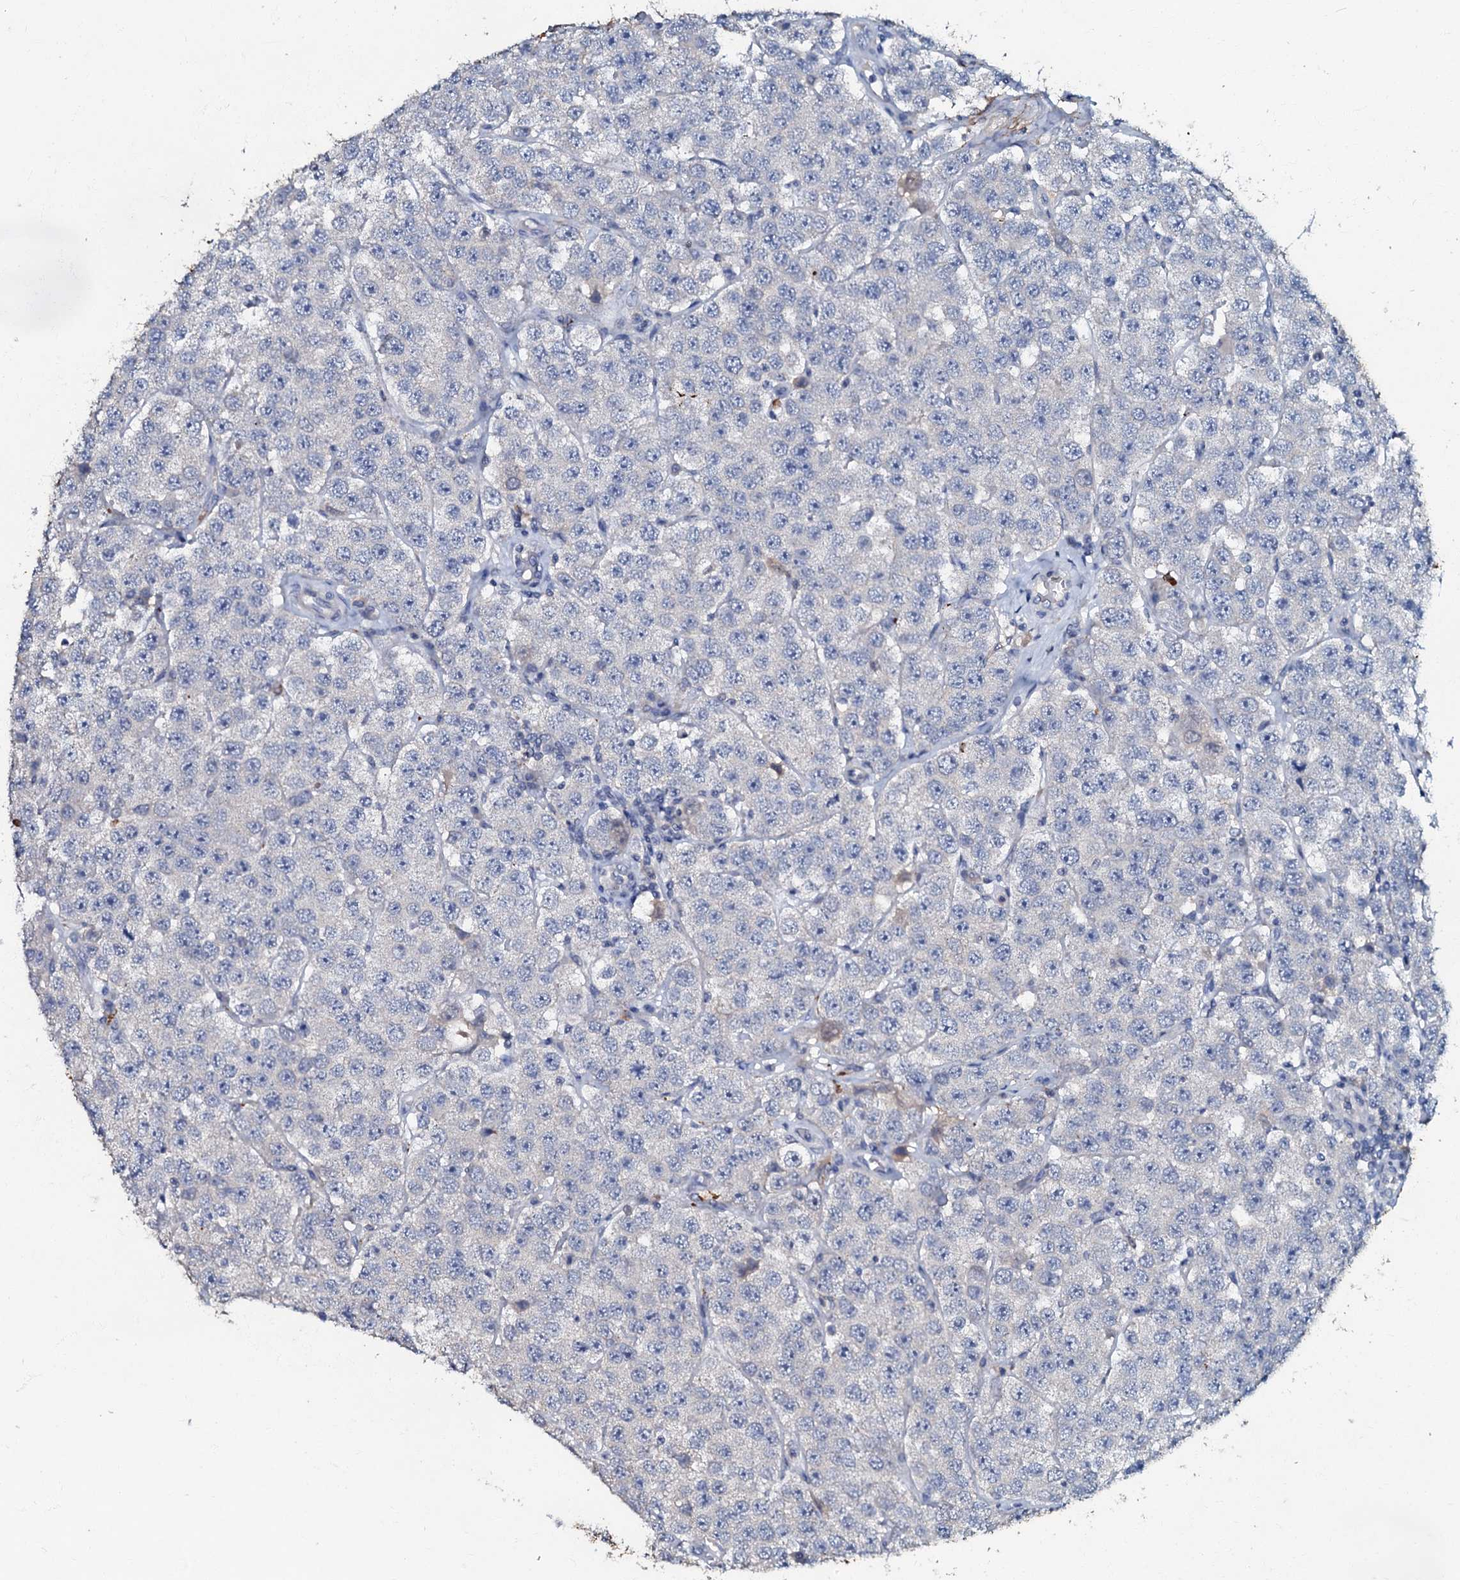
{"staining": {"intensity": "negative", "quantity": "none", "location": "none"}, "tissue": "testis cancer", "cell_type": "Tumor cells", "image_type": "cancer", "snomed": [{"axis": "morphology", "description": "Seminoma, NOS"}, {"axis": "topography", "description": "Testis"}], "caption": "DAB (3,3'-diaminobenzidine) immunohistochemical staining of human testis seminoma exhibits no significant staining in tumor cells. (Brightfield microscopy of DAB immunohistochemistry at high magnification).", "gene": "MANSC4", "patient": {"sex": "male", "age": 28}}